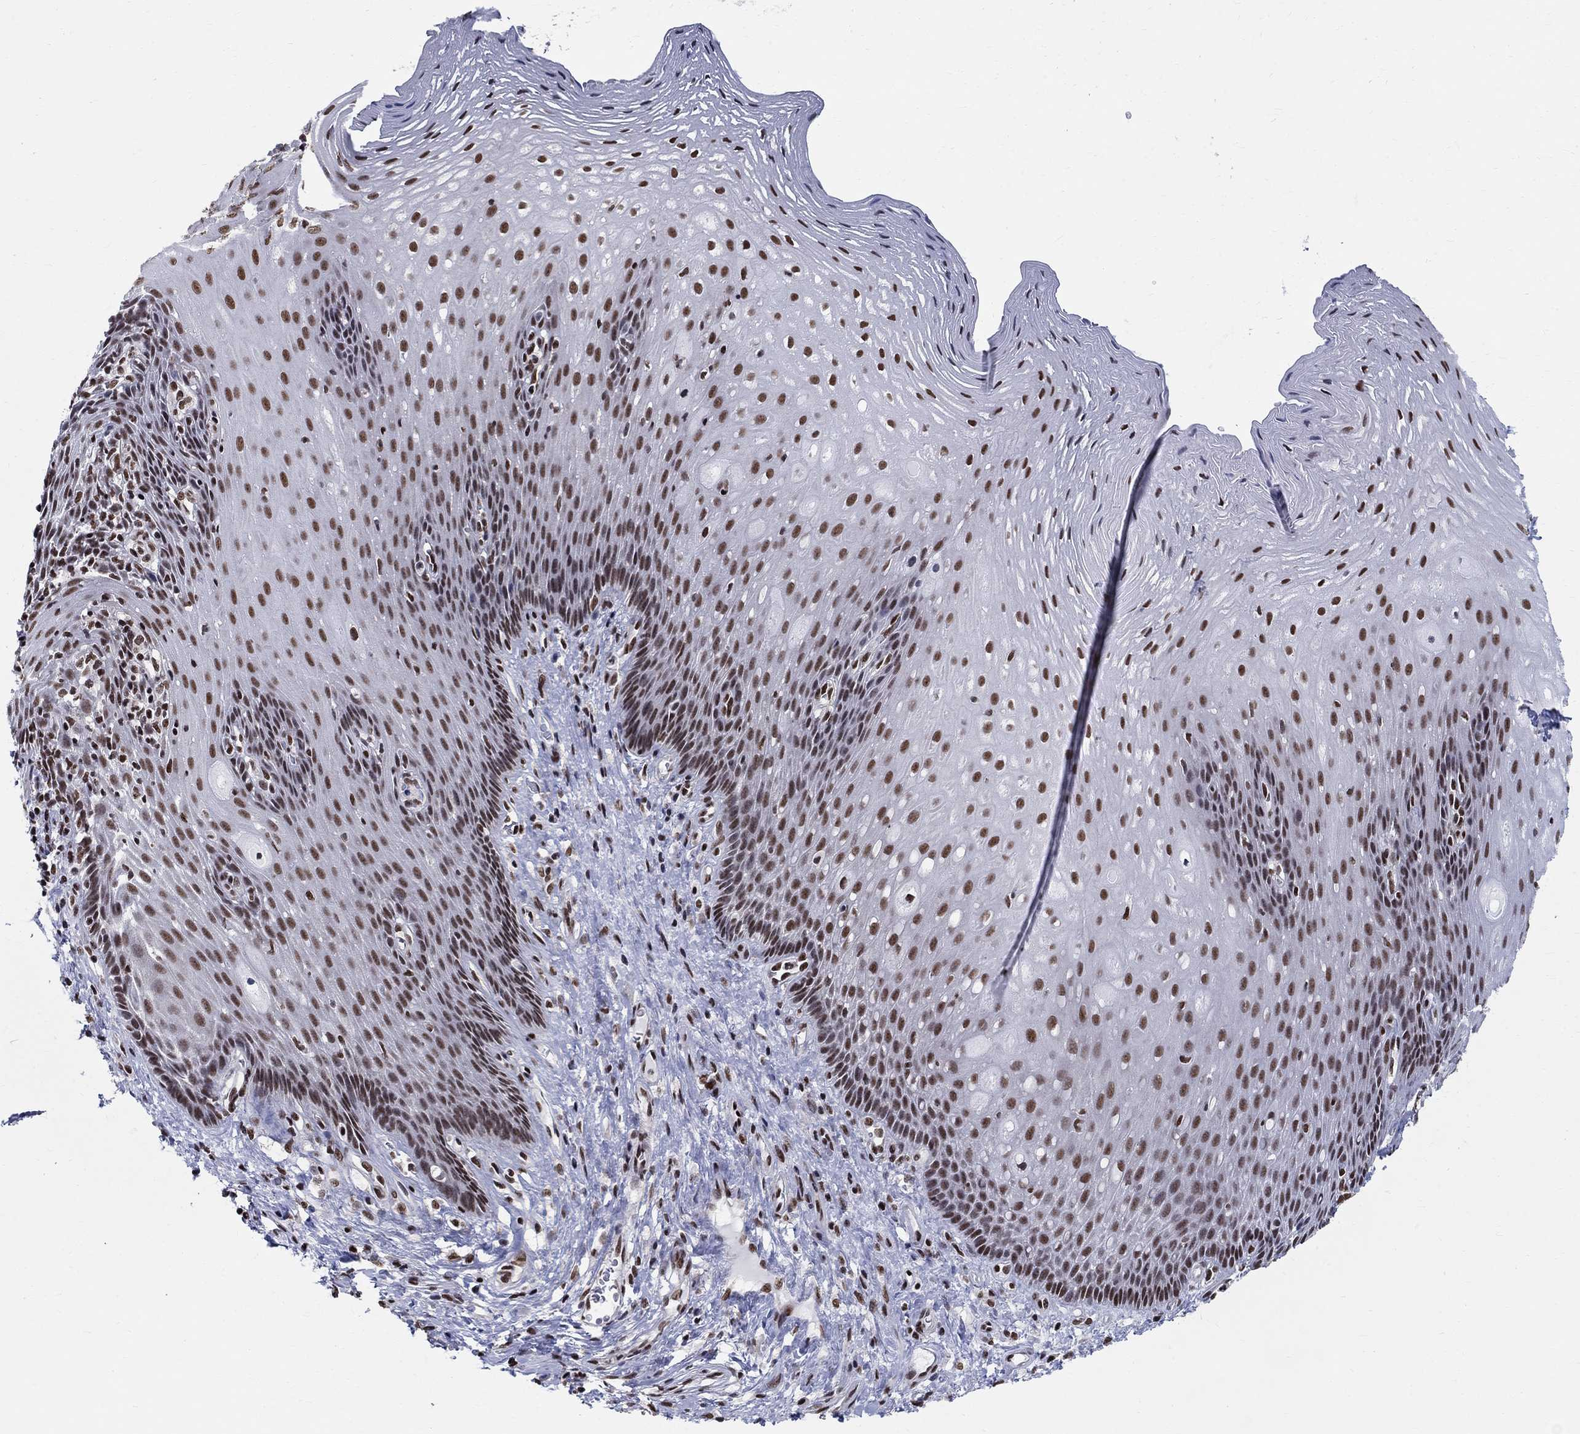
{"staining": {"intensity": "strong", "quantity": "25%-75%", "location": "nuclear"}, "tissue": "esophagus", "cell_type": "Squamous epithelial cells", "image_type": "normal", "snomed": [{"axis": "morphology", "description": "Normal tissue, NOS"}, {"axis": "topography", "description": "Esophagus"}], "caption": "Immunohistochemistry (IHC) micrograph of benign esophagus: human esophagus stained using IHC reveals high levels of strong protein expression localized specifically in the nuclear of squamous epithelial cells, appearing as a nuclear brown color.", "gene": "FBXO16", "patient": {"sex": "male", "age": 76}}